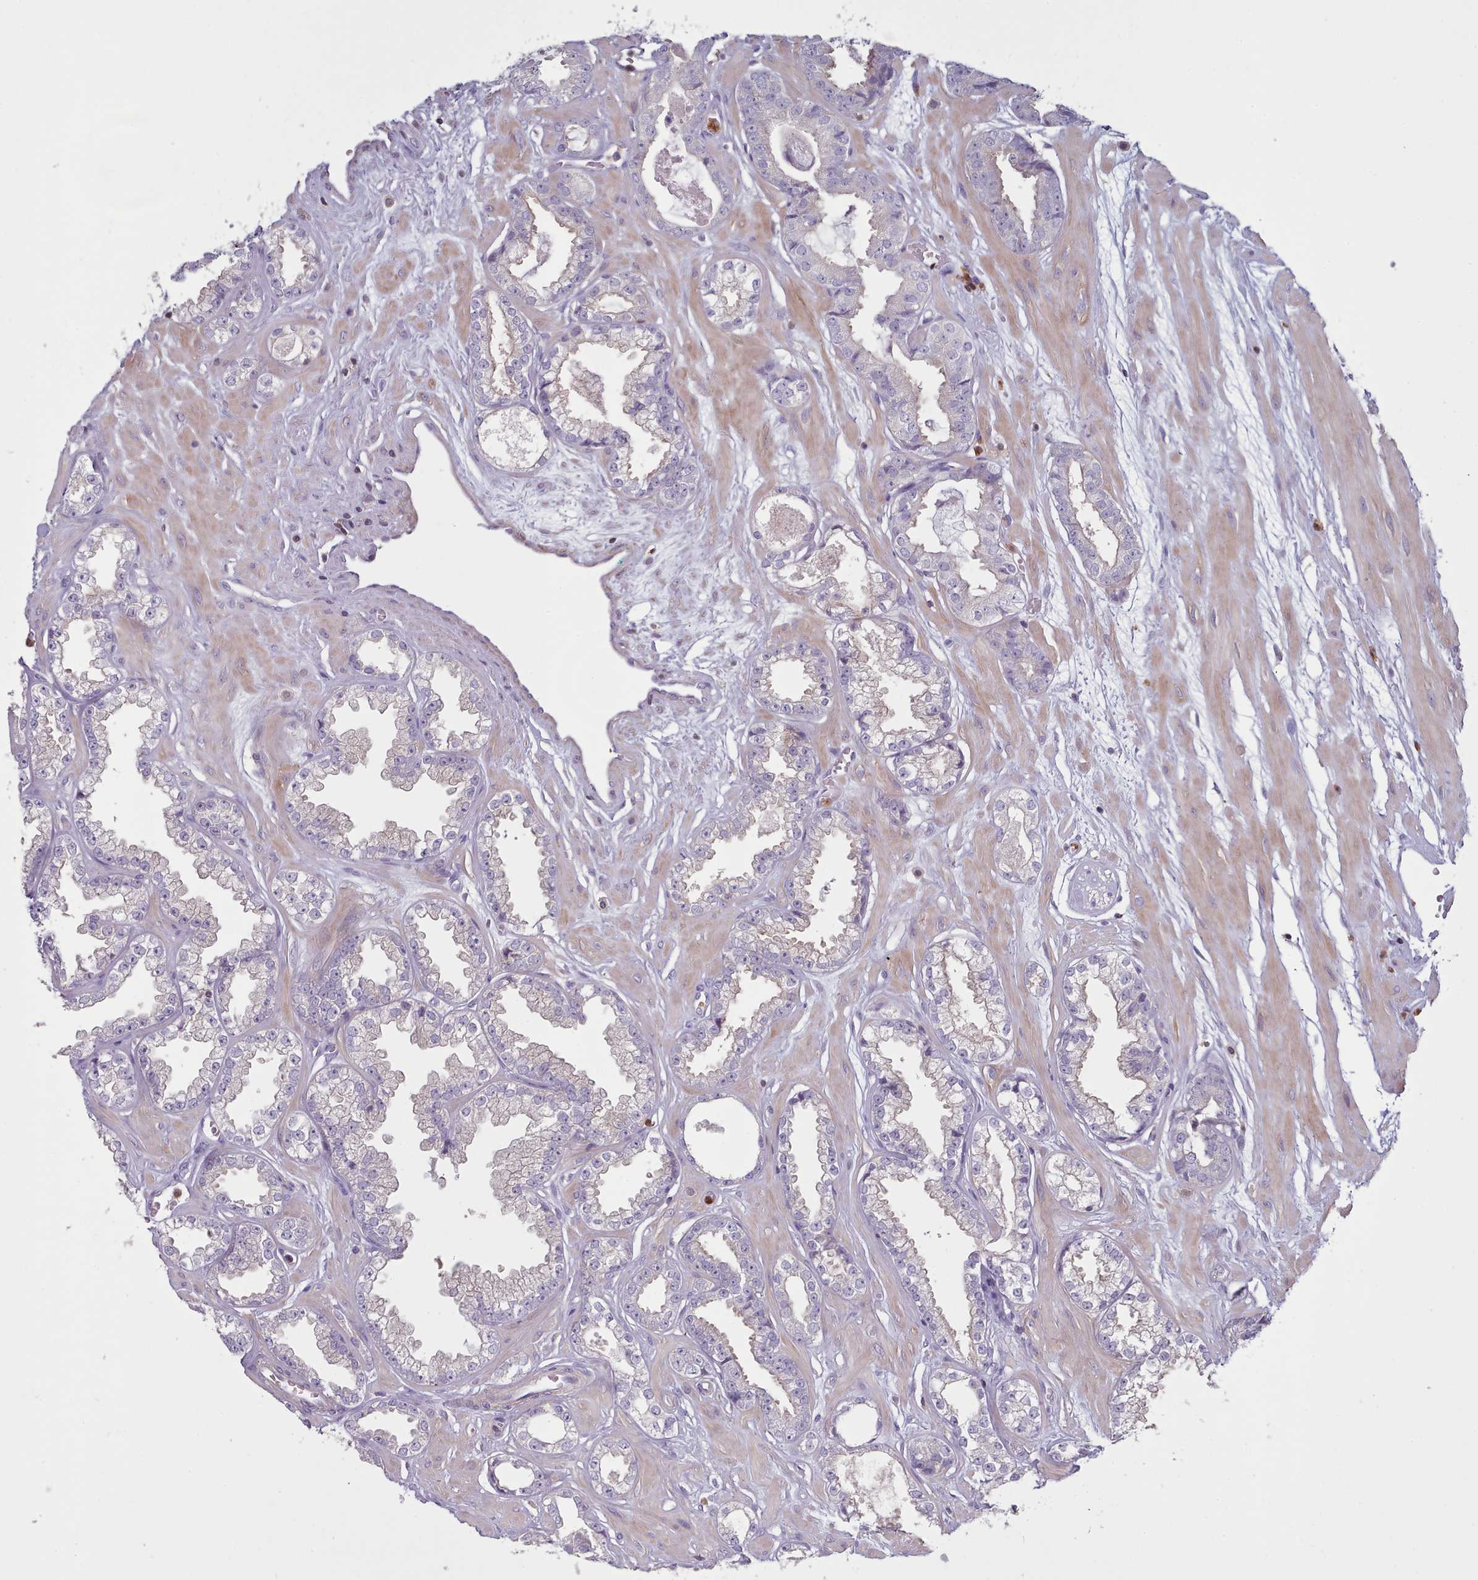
{"staining": {"intensity": "negative", "quantity": "none", "location": "none"}, "tissue": "prostate cancer", "cell_type": "Tumor cells", "image_type": "cancer", "snomed": [{"axis": "morphology", "description": "Adenocarcinoma, Low grade"}, {"axis": "topography", "description": "Prostate"}], "caption": "DAB (3,3'-diaminobenzidine) immunohistochemical staining of human prostate cancer demonstrates no significant expression in tumor cells.", "gene": "RAC2", "patient": {"sex": "male", "age": 60}}